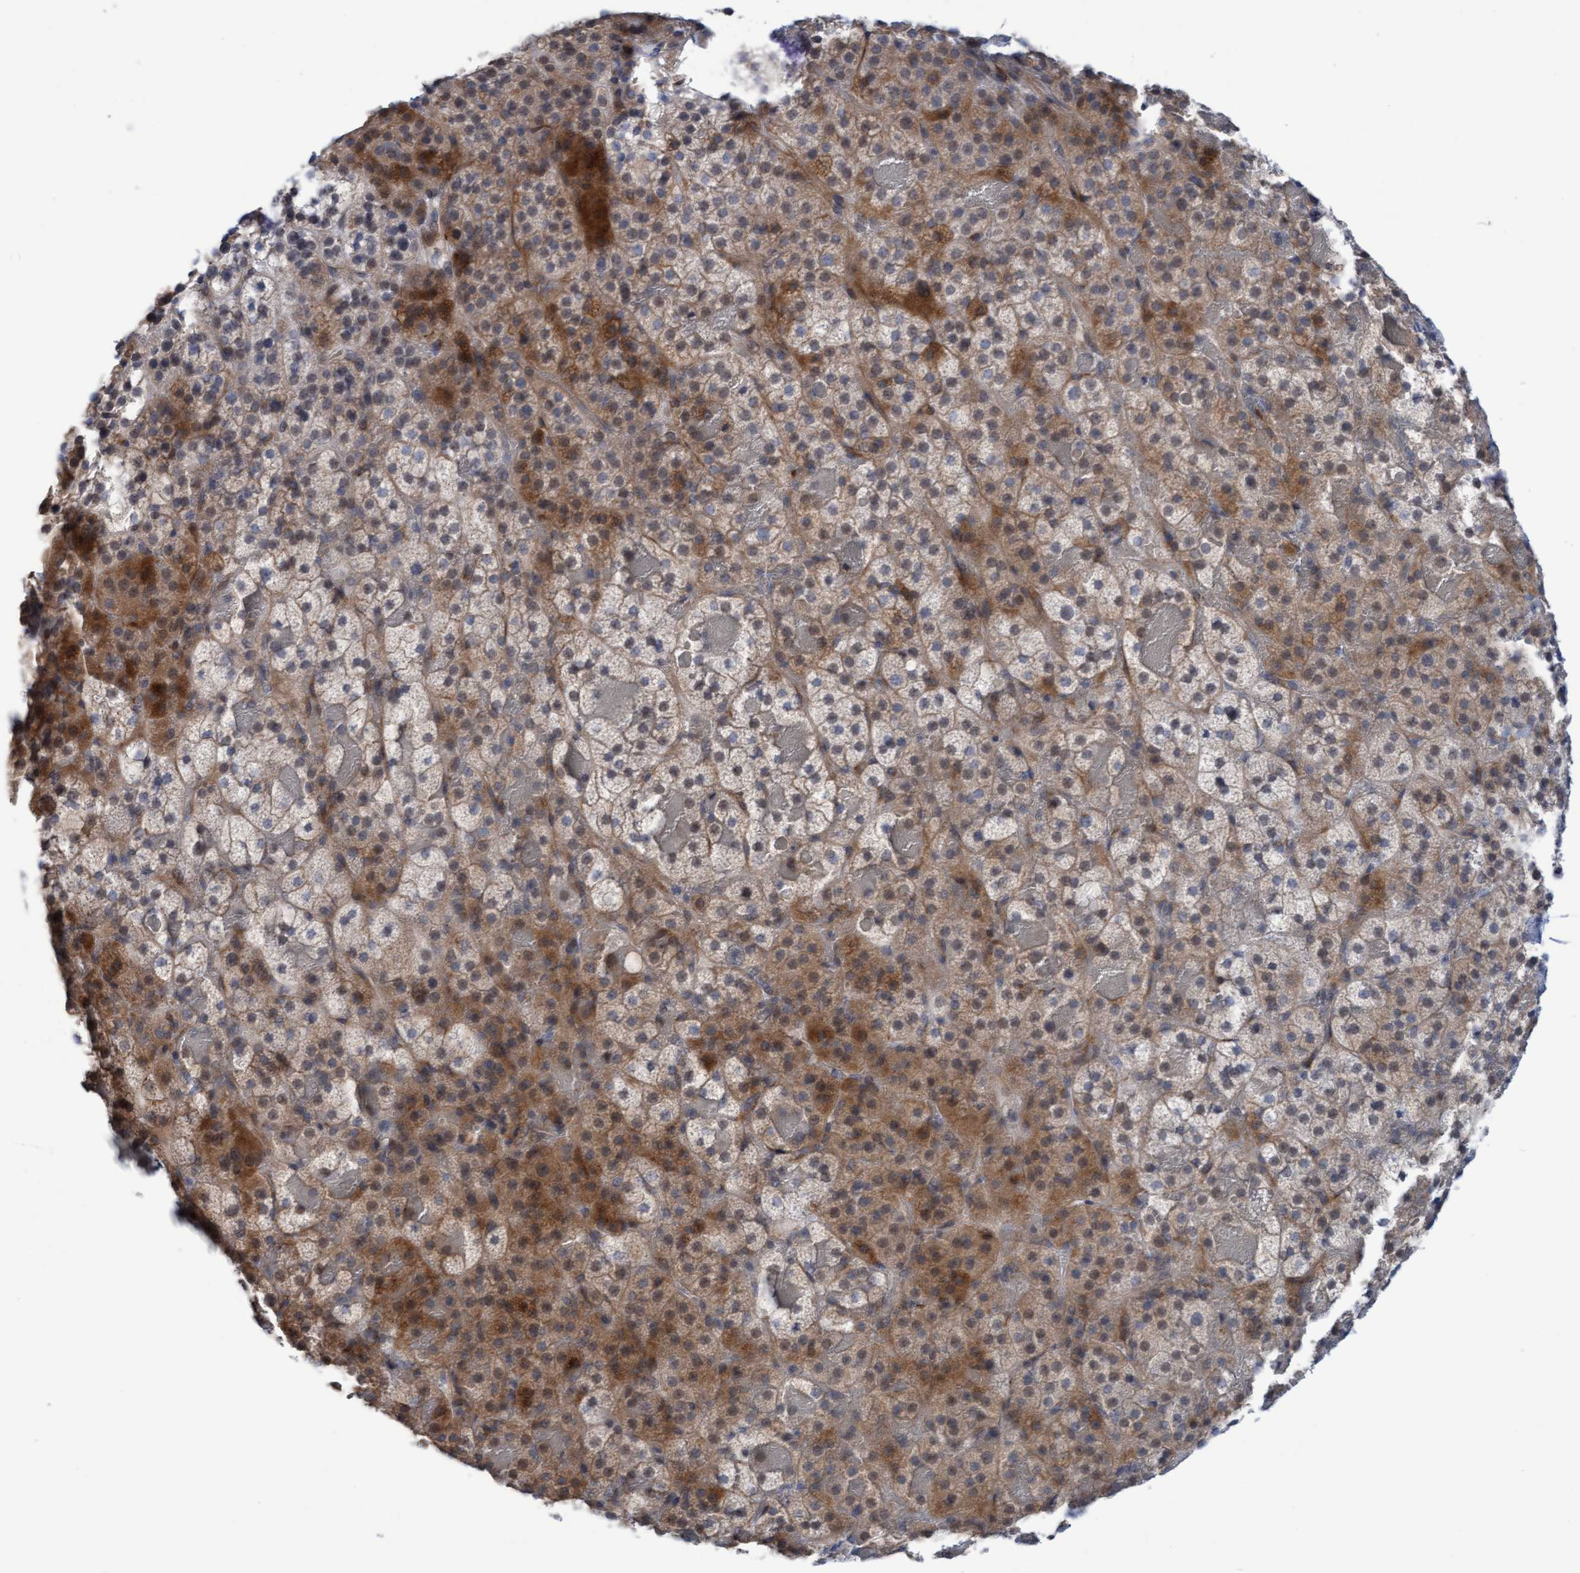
{"staining": {"intensity": "moderate", "quantity": ">75%", "location": "cytoplasmic/membranous"}, "tissue": "adrenal gland", "cell_type": "Glandular cells", "image_type": "normal", "snomed": [{"axis": "morphology", "description": "Normal tissue, NOS"}, {"axis": "topography", "description": "Adrenal gland"}], "caption": "Protein staining of normal adrenal gland reveals moderate cytoplasmic/membranous positivity in approximately >75% of glandular cells.", "gene": "SLC28A3", "patient": {"sex": "female", "age": 59}}